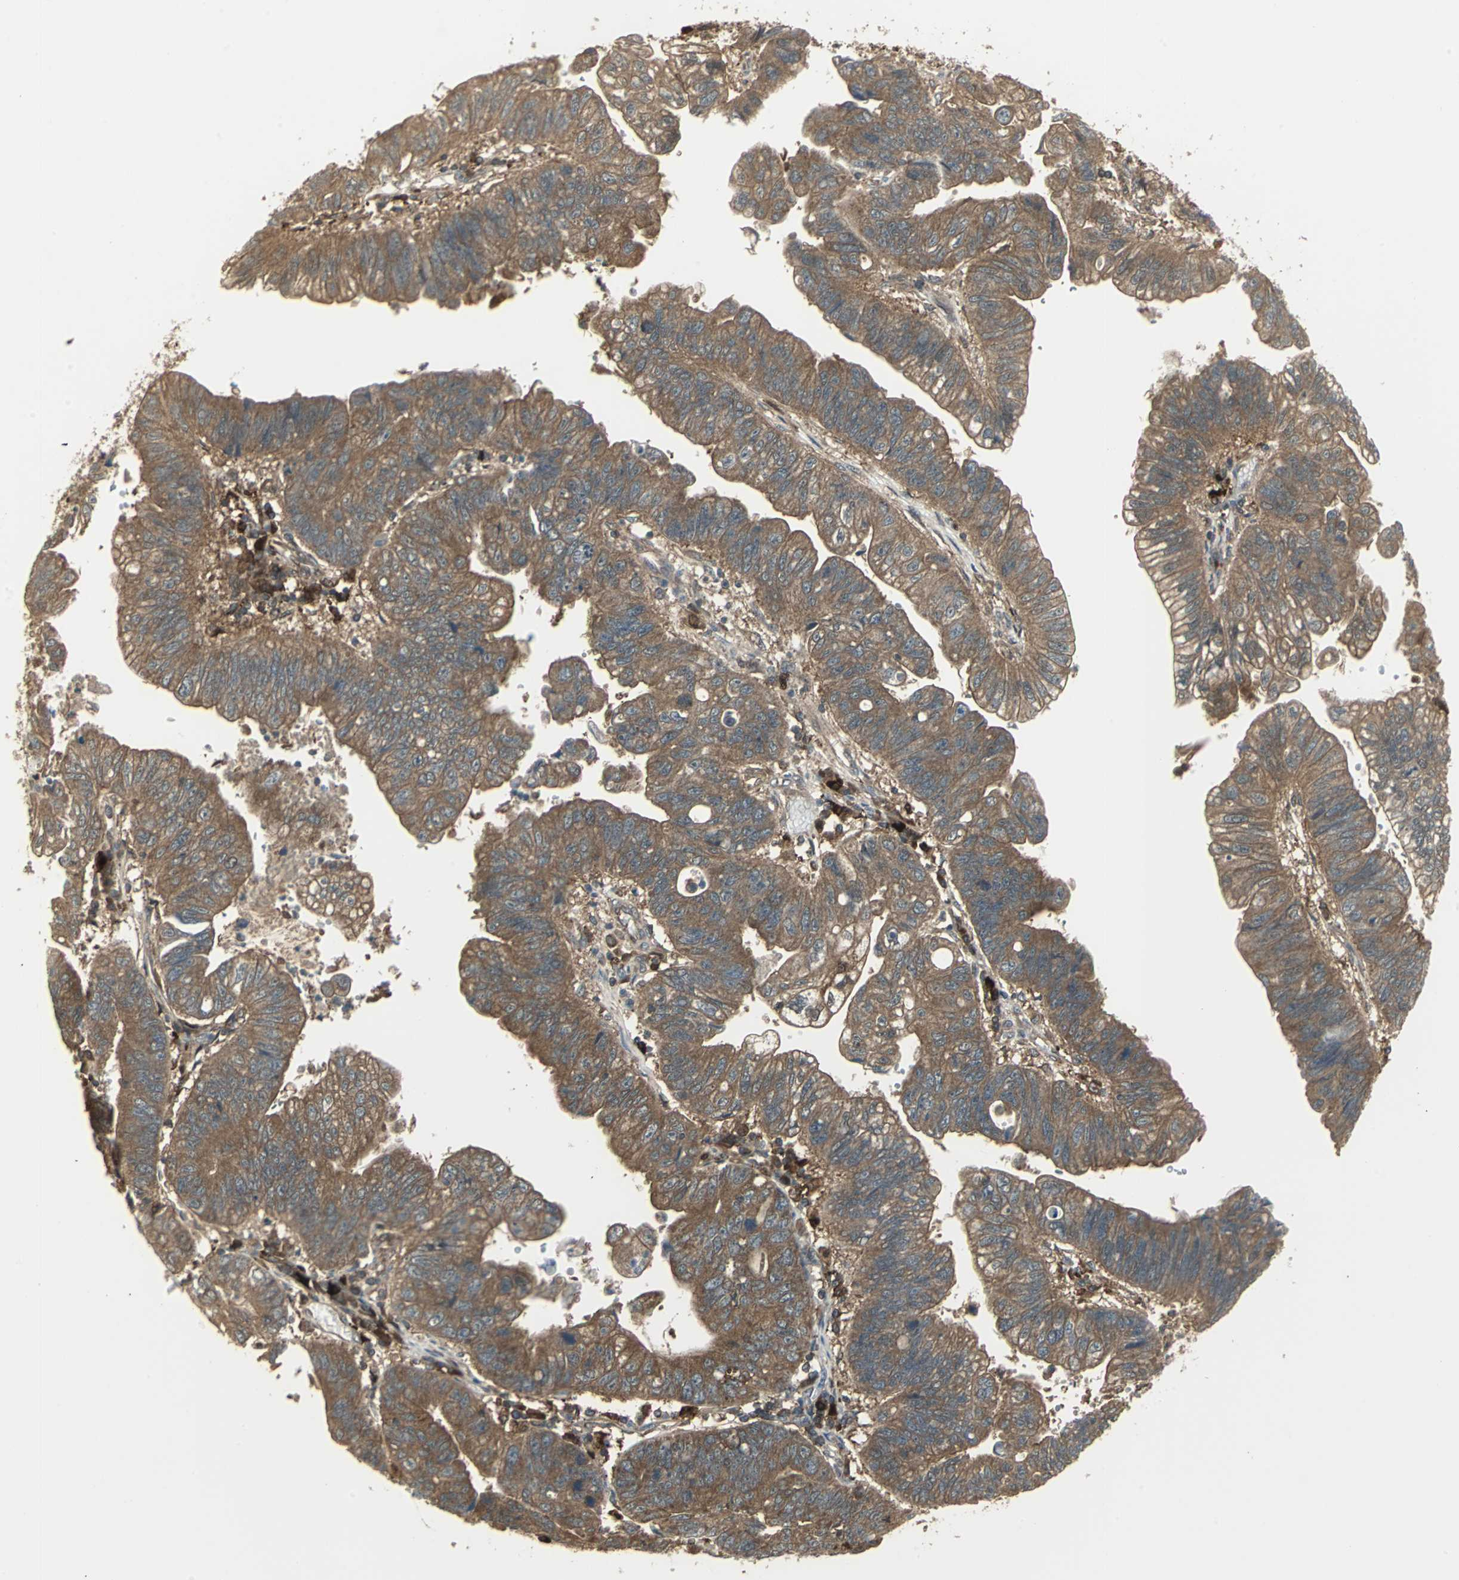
{"staining": {"intensity": "moderate", "quantity": ">75%", "location": "cytoplasmic/membranous"}, "tissue": "stomach cancer", "cell_type": "Tumor cells", "image_type": "cancer", "snomed": [{"axis": "morphology", "description": "Adenocarcinoma, NOS"}, {"axis": "topography", "description": "Stomach"}], "caption": "Moderate cytoplasmic/membranous staining for a protein is seen in approximately >75% of tumor cells of stomach cancer using immunohistochemistry.", "gene": "PRXL2B", "patient": {"sex": "male", "age": 59}}